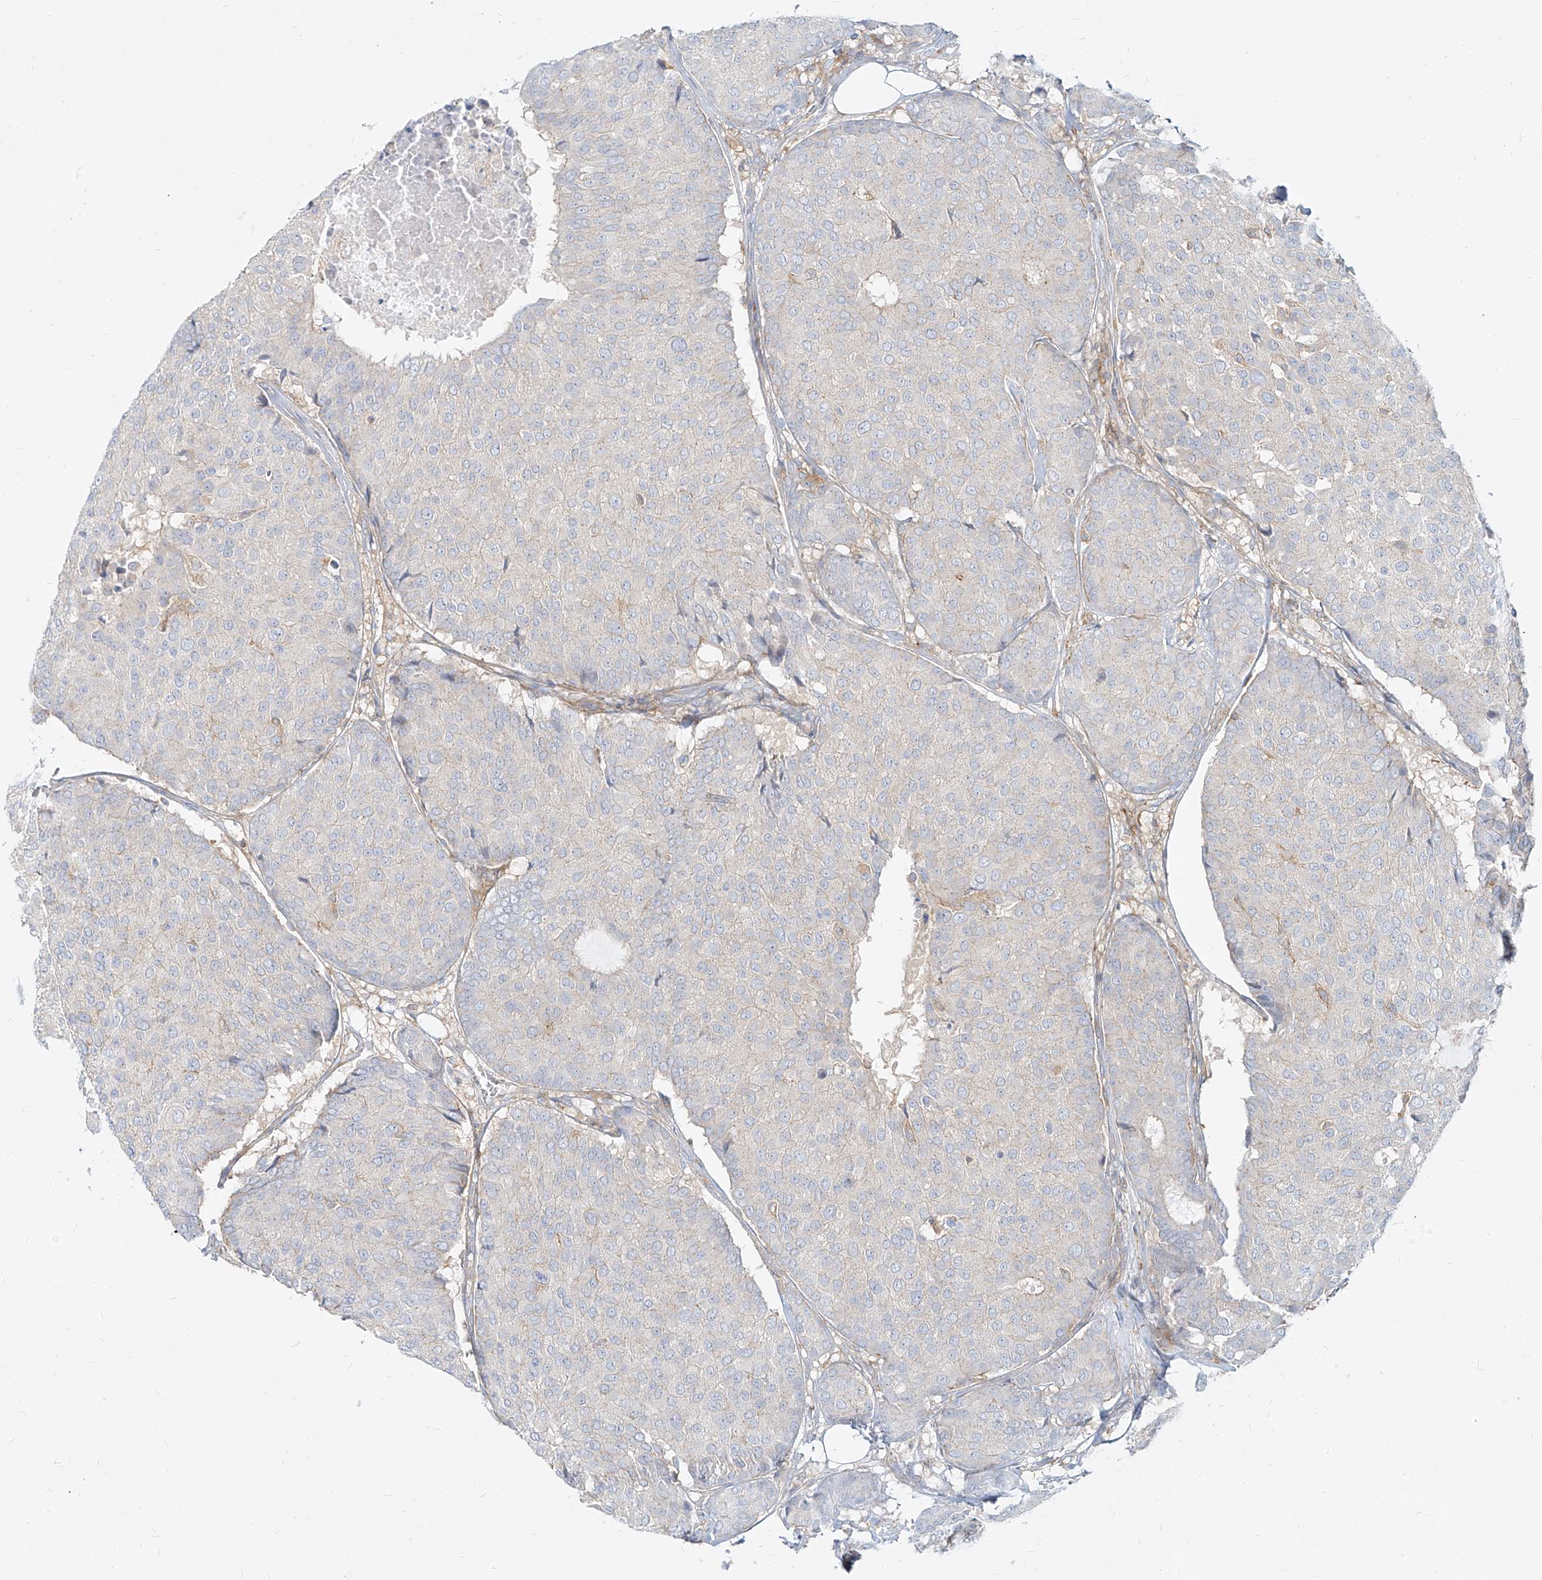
{"staining": {"intensity": "negative", "quantity": "none", "location": "none"}, "tissue": "breast cancer", "cell_type": "Tumor cells", "image_type": "cancer", "snomed": [{"axis": "morphology", "description": "Duct carcinoma"}, {"axis": "topography", "description": "Breast"}], "caption": "Photomicrograph shows no protein staining in tumor cells of infiltrating ductal carcinoma (breast) tissue. (Stains: DAB (3,3'-diaminobenzidine) immunohistochemistry (IHC) with hematoxylin counter stain, Microscopy: brightfield microscopy at high magnification).", "gene": "SLC2A12", "patient": {"sex": "female", "age": 75}}